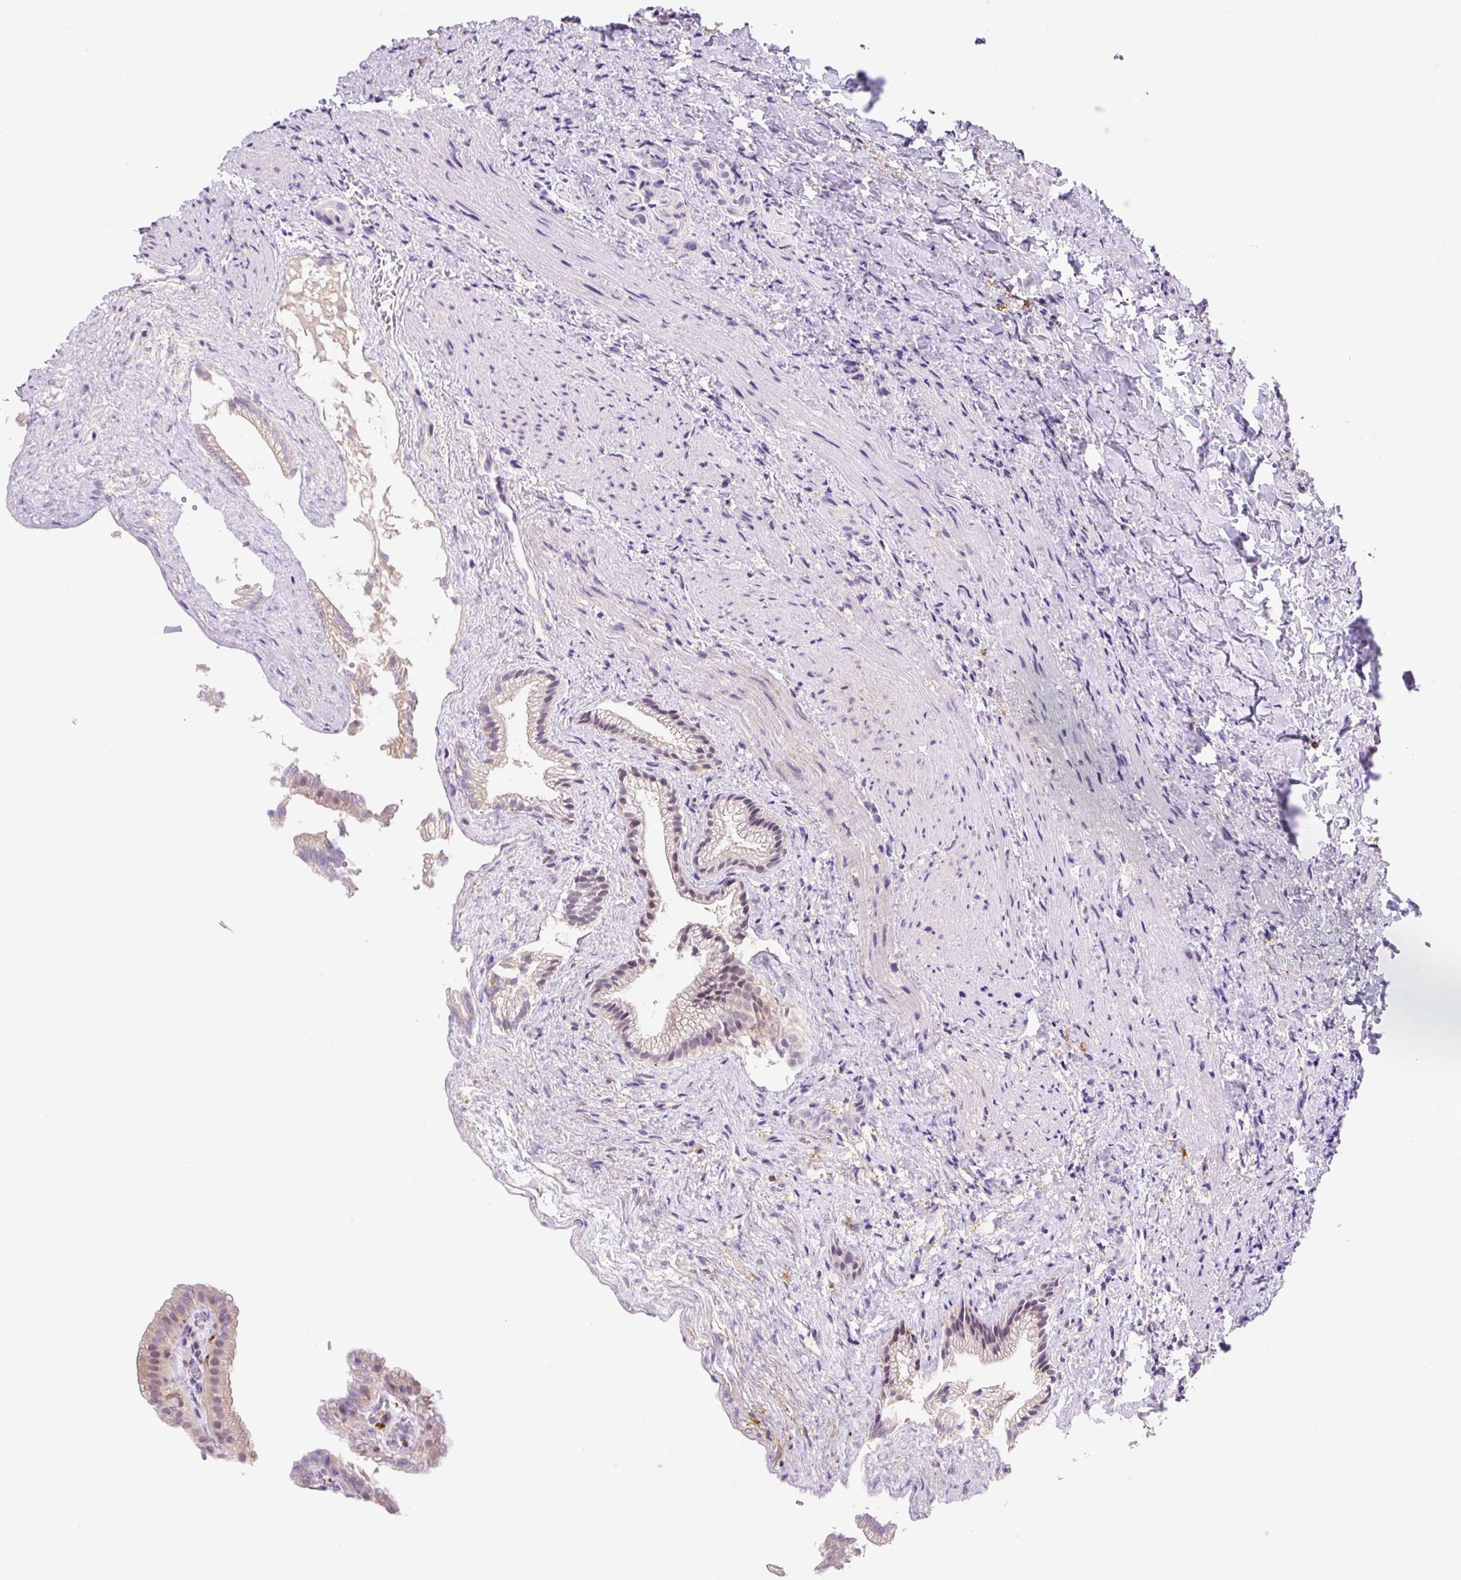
{"staining": {"intensity": "weak", "quantity": "25%-75%", "location": "cytoplasmic/membranous"}, "tissue": "gallbladder", "cell_type": "Glandular cells", "image_type": "normal", "snomed": [{"axis": "morphology", "description": "Normal tissue, NOS"}, {"axis": "morphology", "description": "Inflammation, NOS"}, {"axis": "topography", "description": "Gallbladder"}], "caption": "Immunohistochemical staining of unremarkable human gallbladder displays low levels of weak cytoplasmic/membranous positivity in approximately 25%-75% of glandular cells. (DAB (3,3'-diaminobenzidine) IHC with brightfield microscopy, high magnification).", "gene": "CEBPZOS", "patient": {"sex": "male", "age": 51}}